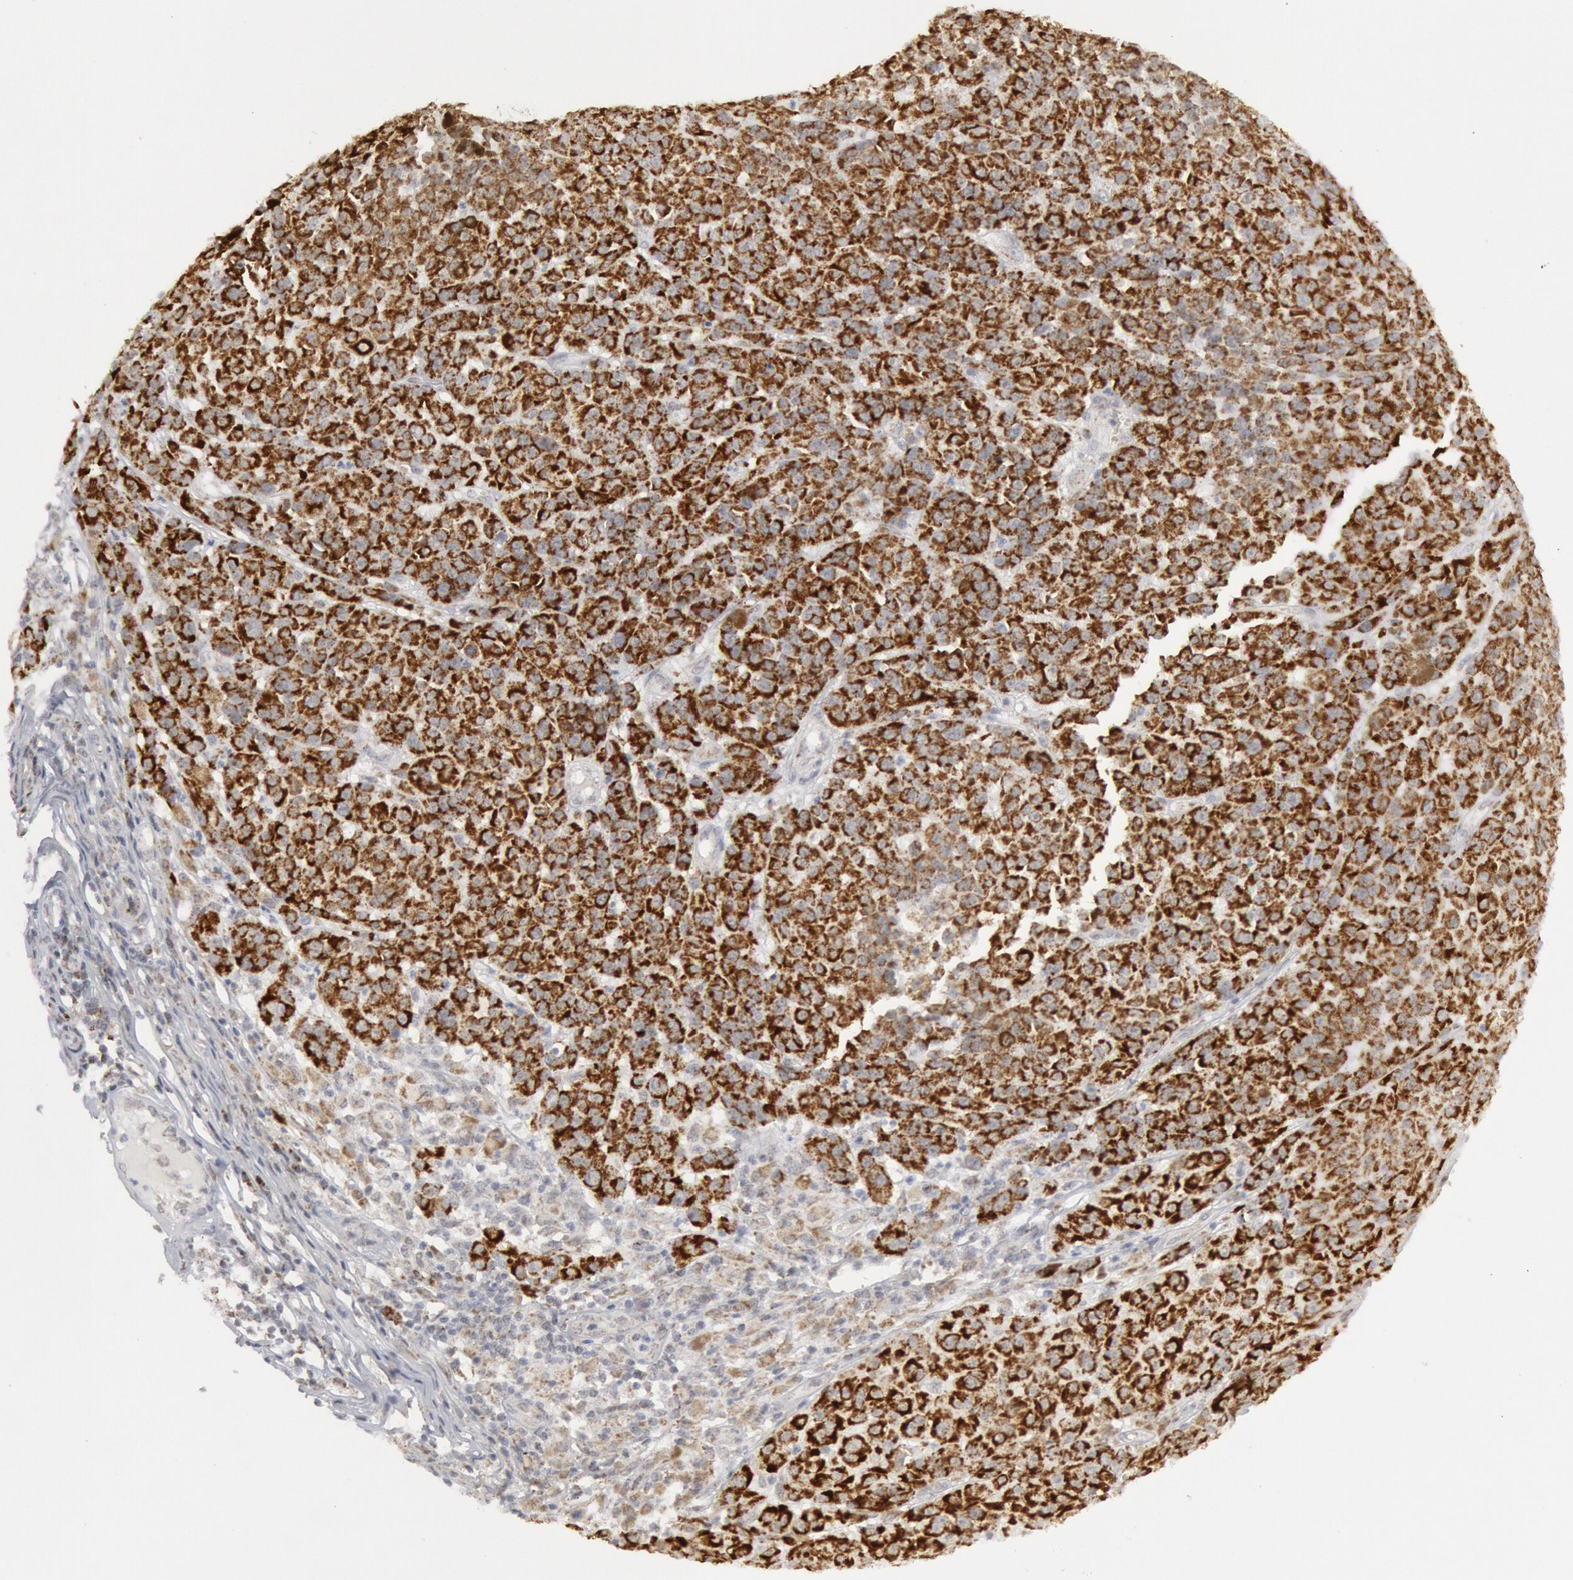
{"staining": {"intensity": "strong", "quantity": ">75%", "location": "cytoplasmic/membranous"}, "tissue": "melanoma", "cell_type": "Tumor cells", "image_type": "cancer", "snomed": [{"axis": "morphology", "description": "Malignant melanoma, NOS"}, {"axis": "topography", "description": "Skin"}], "caption": "This histopathology image displays malignant melanoma stained with immunohistochemistry (IHC) to label a protein in brown. The cytoplasmic/membranous of tumor cells show strong positivity for the protein. Nuclei are counter-stained blue.", "gene": "CASP9", "patient": {"sex": "male", "age": 64}}